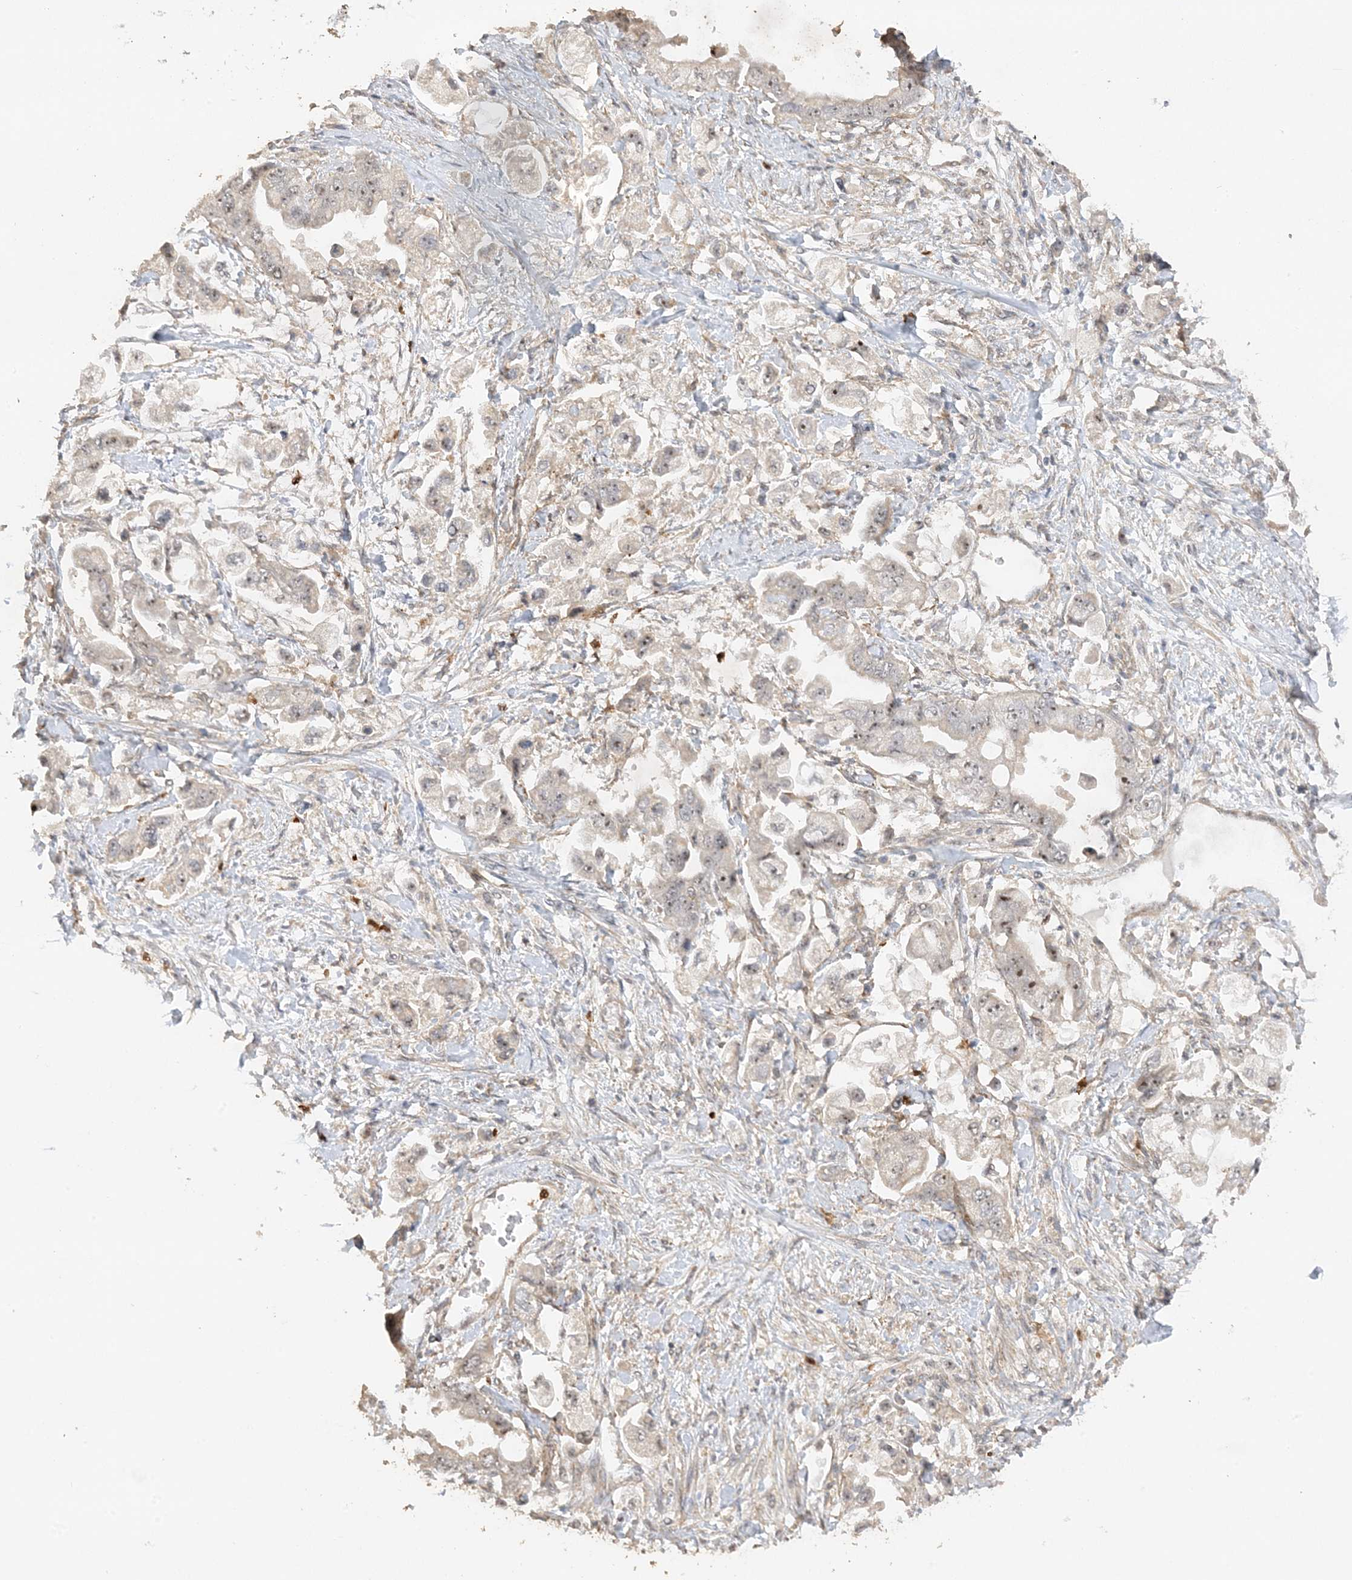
{"staining": {"intensity": "moderate", "quantity": "<25%", "location": "nuclear"}, "tissue": "stomach cancer", "cell_type": "Tumor cells", "image_type": "cancer", "snomed": [{"axis": "morphology", "description": "Adenocarcinoma, NOS"}, {"axis": "topography", "description": "Stomach"}], "caption": "Protein analysis of stomach cancer tissue exhibits moderate nuclear staining in approximately <25% of tumor cells.", "gene": "DDX18", "patient": {"sex": "male", "age": 62}}